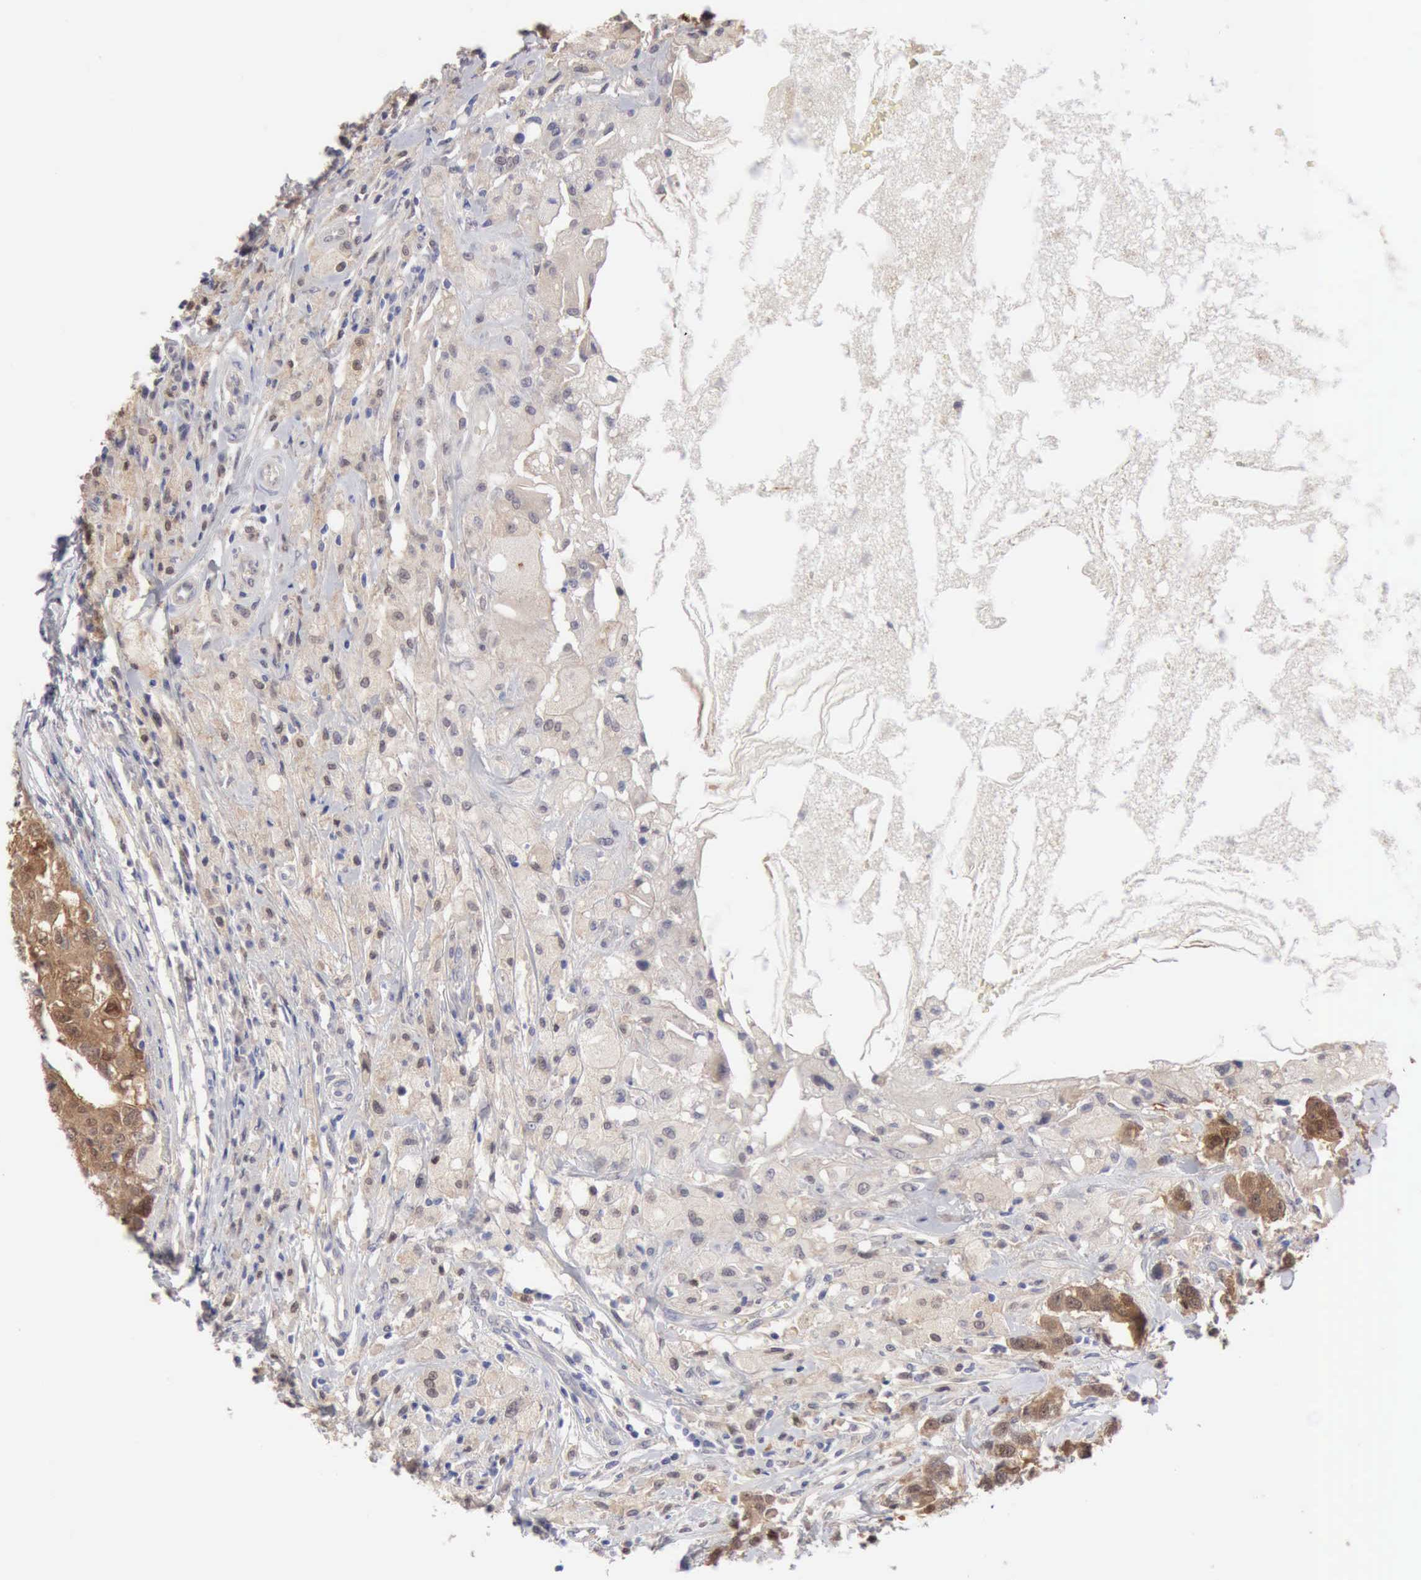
{"staining": {"intensity": "moderate", "quantity": ">75%", "location": "cytoplasmic/membranous"}, "tissue": "breast cancer", "cell_type": "Tumor cells", "image_type": "cancer", "snomed": [{"axis": "morphology", "description": "Duct carcinoma"}, {"axis": "topography", "description": "Breast"}], "caption": "Breast cancer stained with DAB immunohistochemistry reveals medium levels of moderate cytoplasmic/membranous expression in approximately >75% of tumor cells. Immunohistochemistry (ihc) stains the protein in brown and the nuclei are stained blue.", "gene": "PTGR2", "patient": {"sex": "female", "age": 27}}